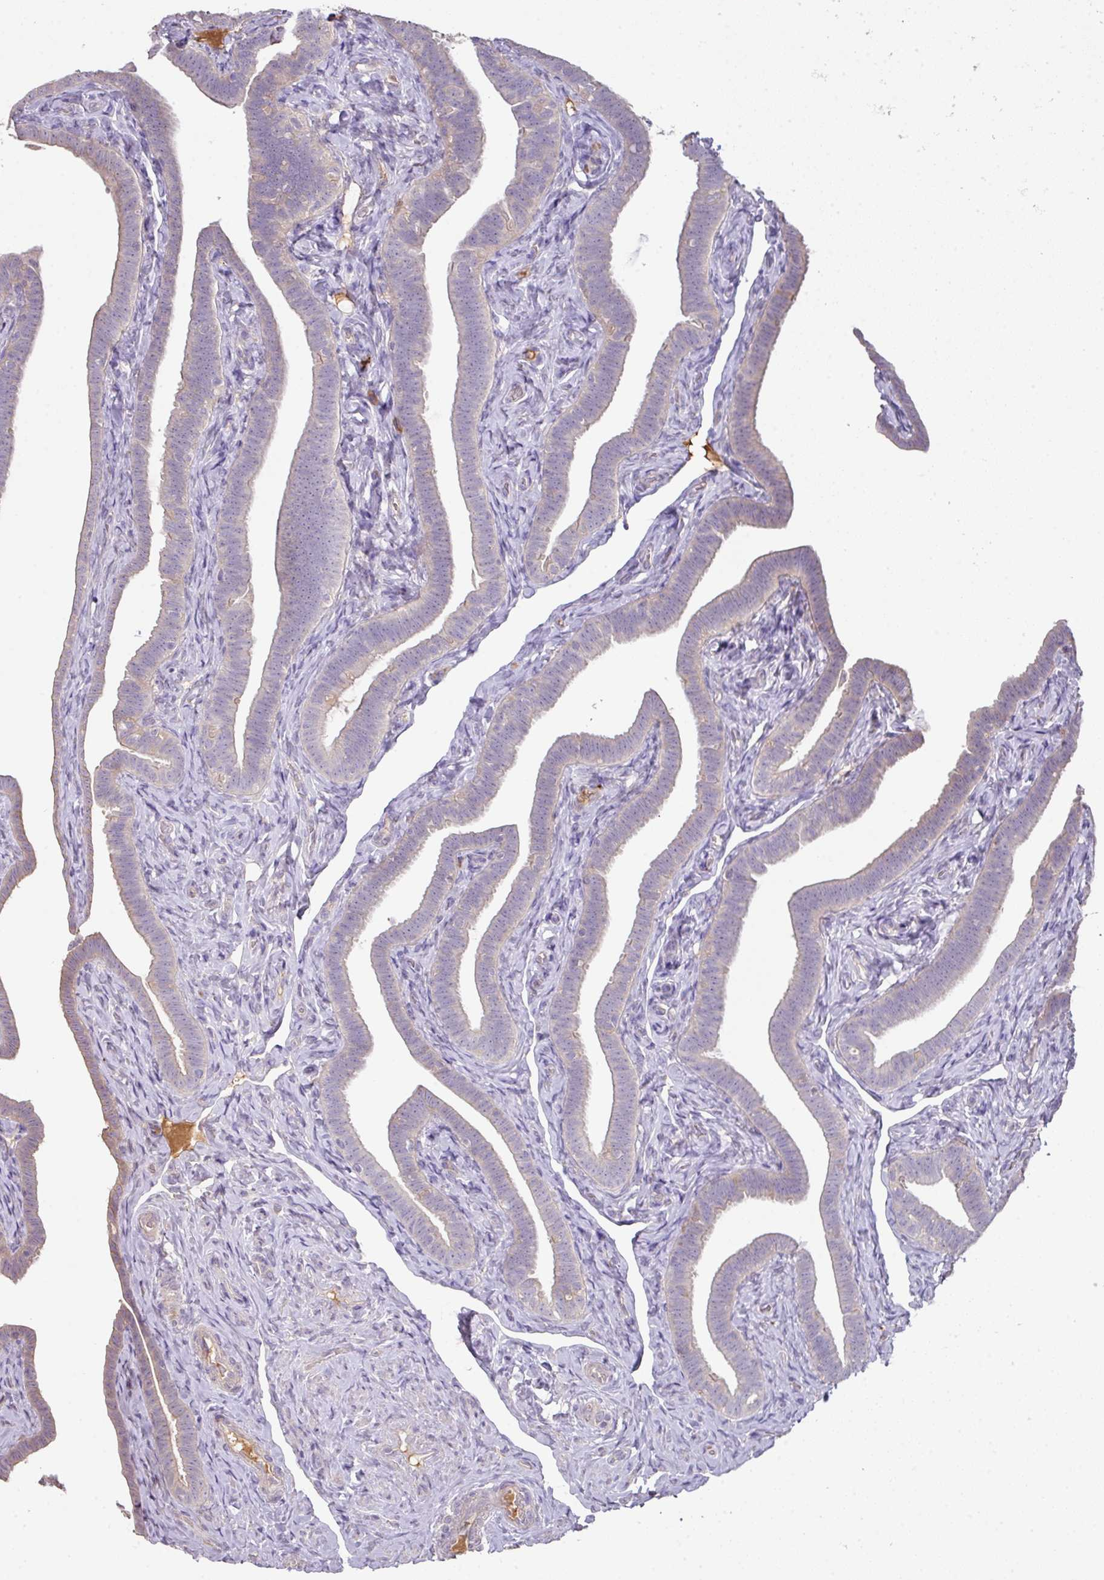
{"staining": {"intensity": "weak", "quantity": "25%-75%", "location": "cytoplasmic/membranous"}, "tissue": "fallopian tube", "cell_type": "Glandular cells", "image_type": "normal", "snomed": [{"axis": "morphology", "description": "Normal tissue, NOS"}, {"axis": "topography", "description": "Fallopian tube"}], "caption": "High-power microscopy captured an IHC image of unremarkable fallopian tube, revealing weak cytoplasmic/membranous positivity in about 25%-75% of glandular cells. (IHC, brightfield microscopy, high magnification).", "gene": "ZNF266", "patient": {"sex": "female", "age": 69}}